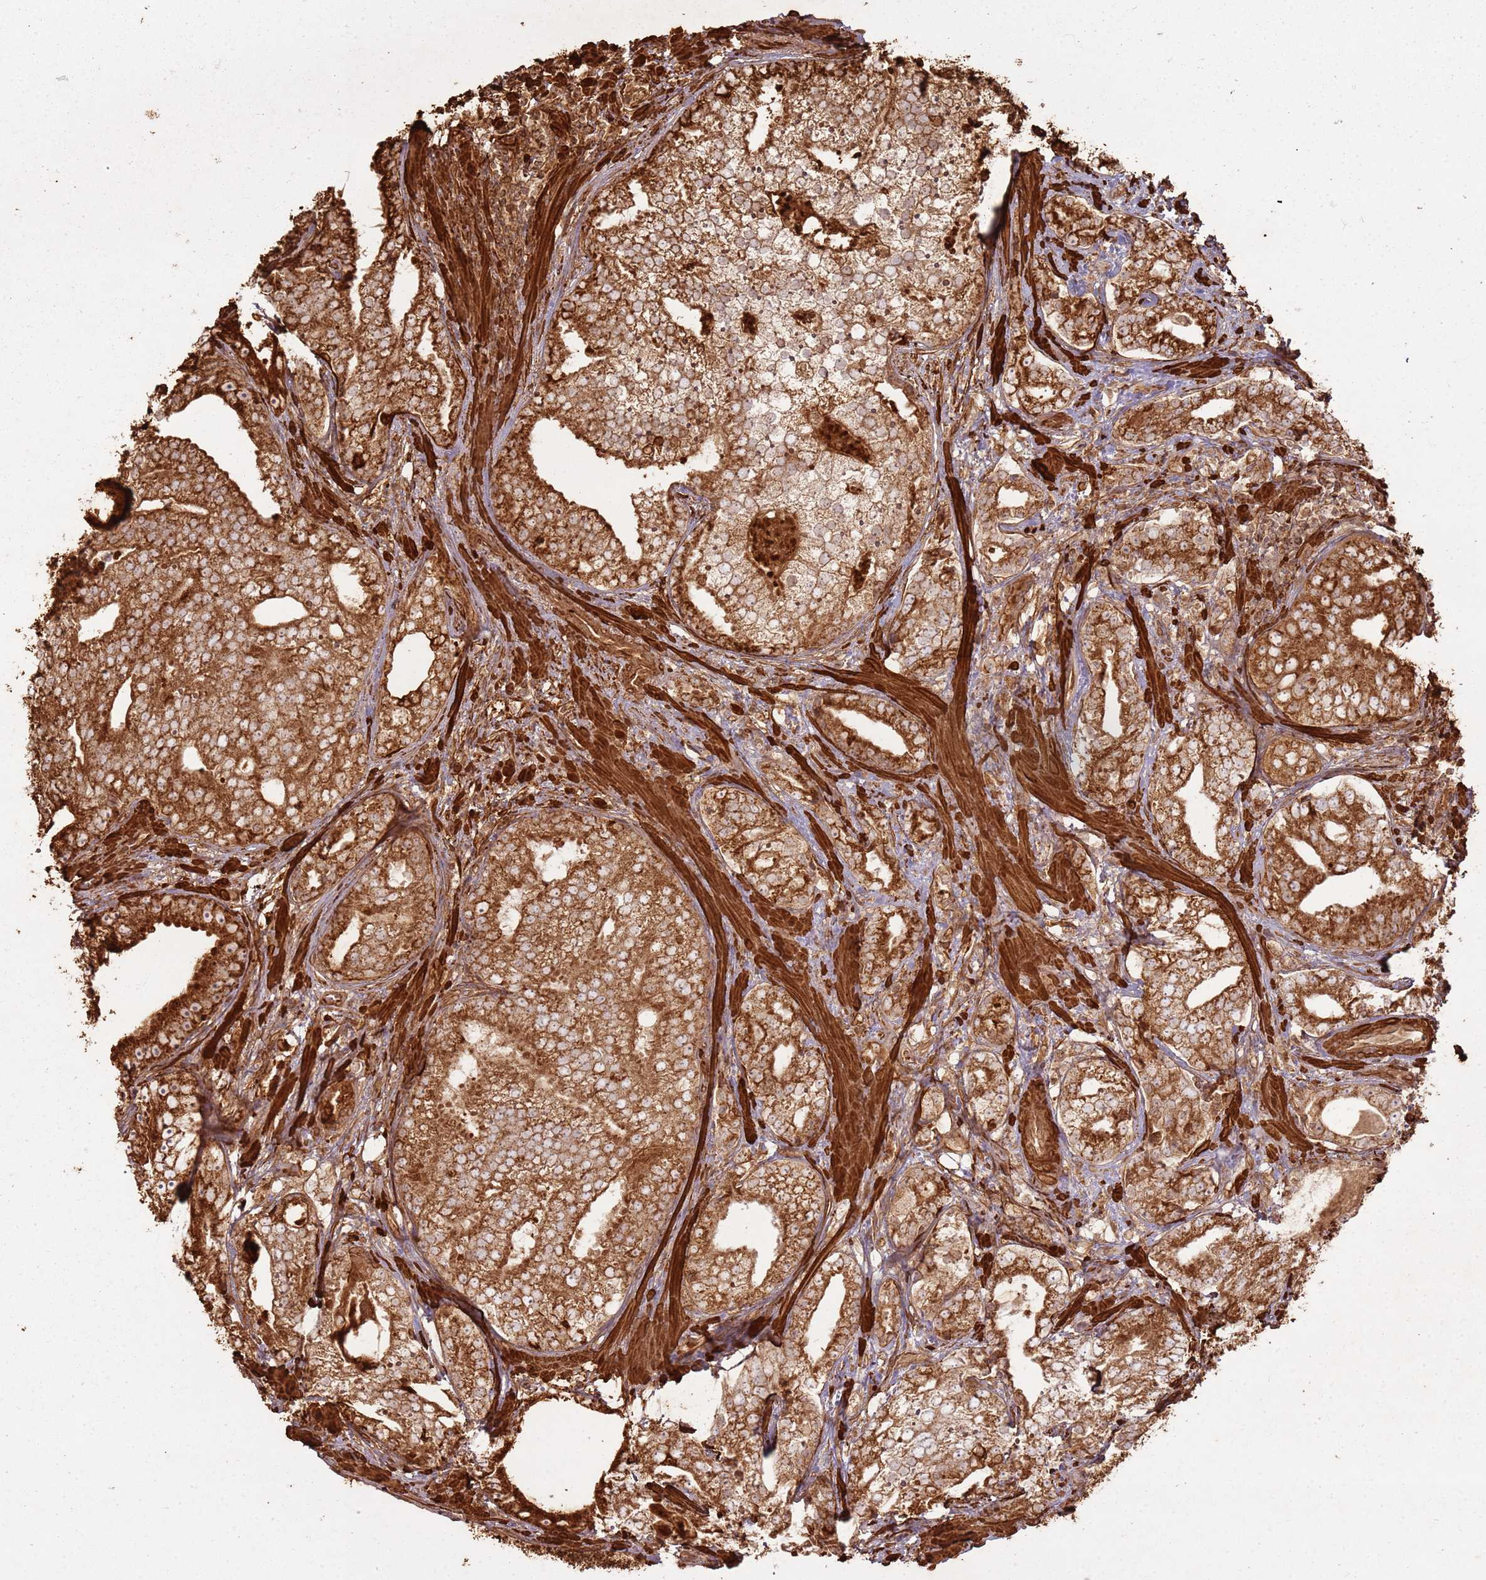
{"staining": {"intensity": "strong", "quantity": ">75%", "location": "cytoplasmic/membranous"}, "tissue": "prostate cancer", "cell_type": "Tumor cells", "image_type": "cancer", "snomed": [{"axis": "morphology", "description": "Adenocarcinoma, High grade"}, {"axis": "topography", "description": "Prostate"}], "caption": "Immunohistochemical staining of human prostate cancer exhibits high levels of strong cytoplasmic/membranous staining in approximately >75% of tumor cells.", "gene": "DDX59", "patient": {"sex": "male", "age": 75}}